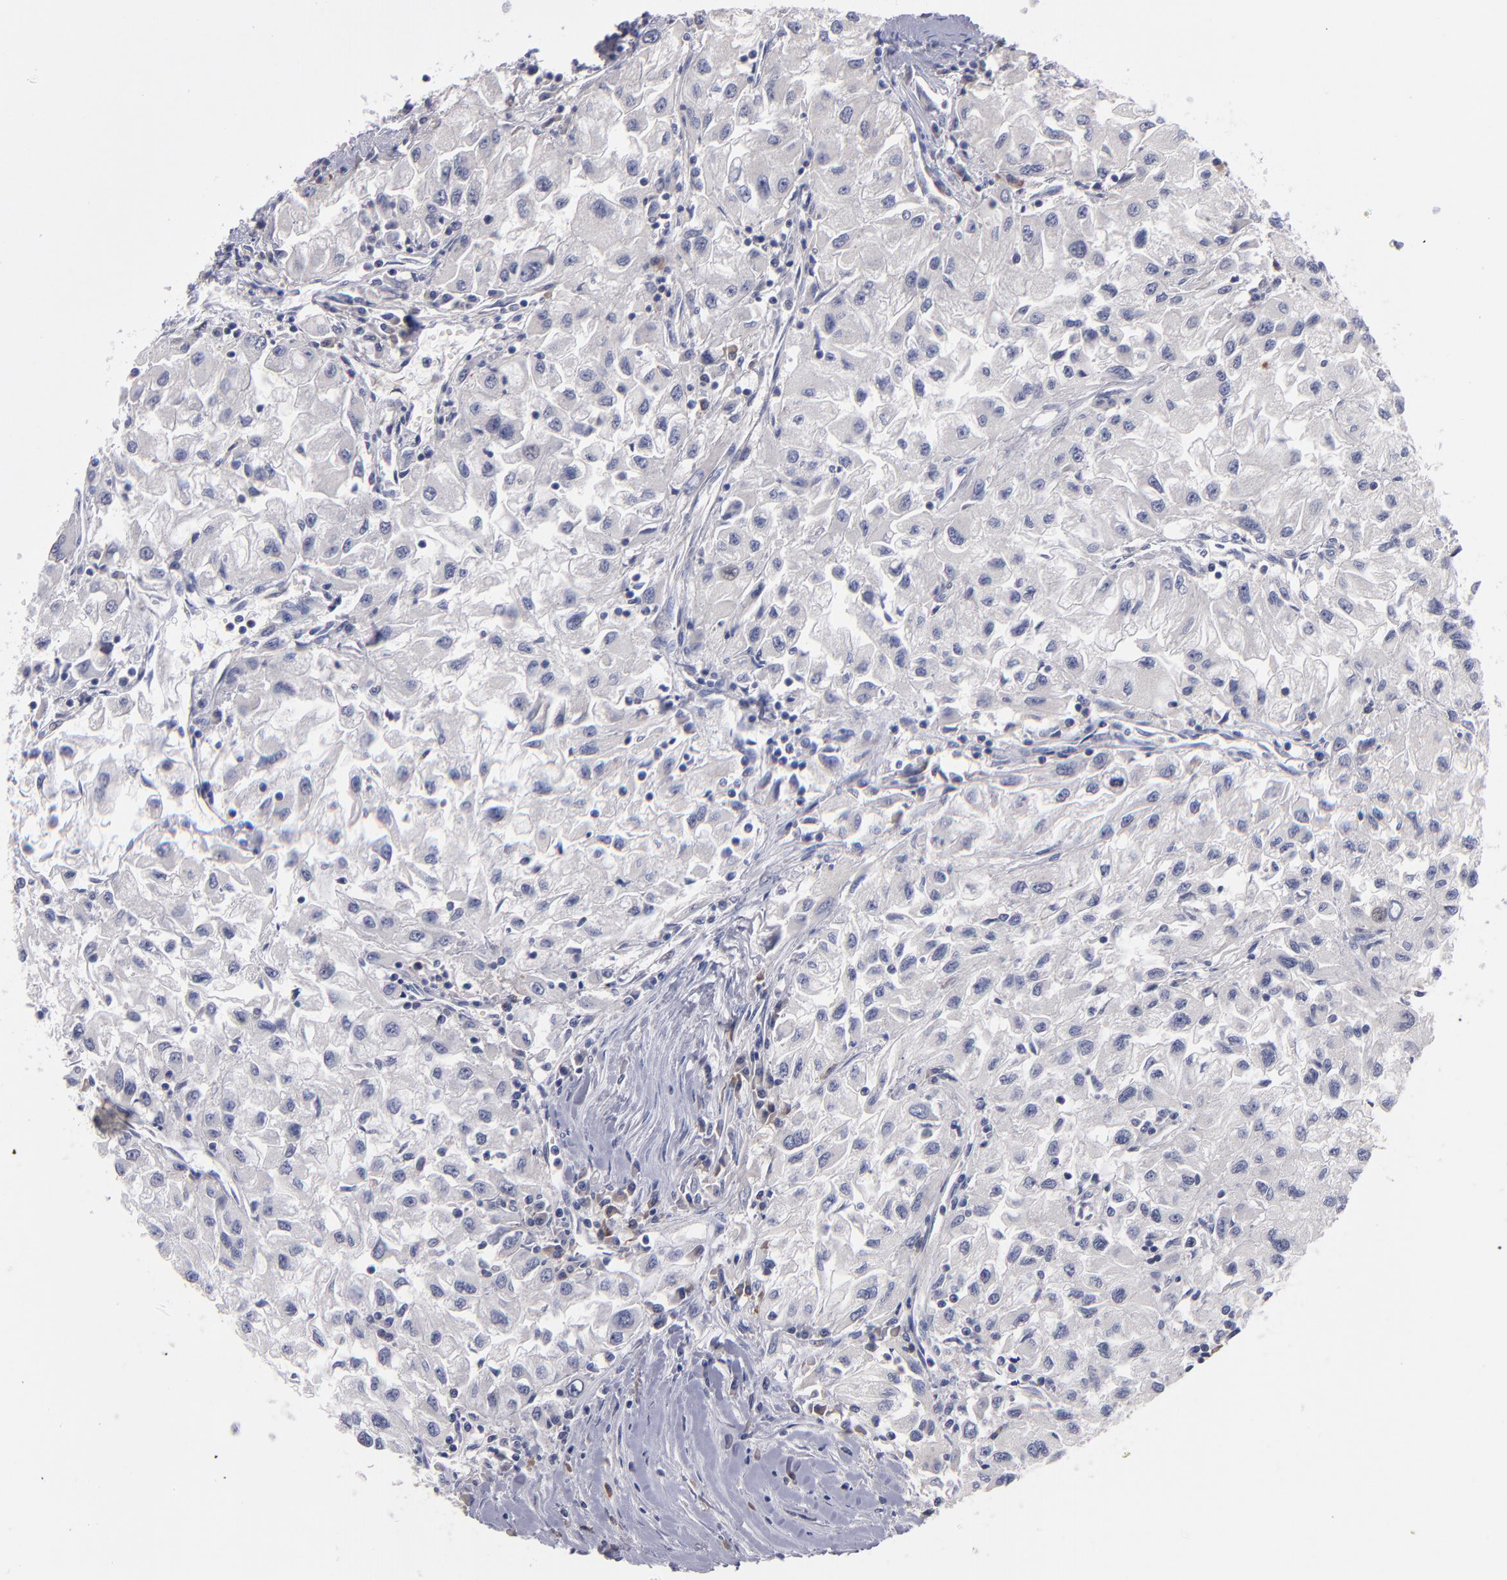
{"staining": {"intensity": "negative", "quantity": "none", "location": "none"}, "tissue": "renal cancer", "cell_type": "Tumor cells", "image_type": "cancer", "snomed": [{"axis": "morphology", "description": "Adenocarcinoma, NOS"}, {"axis": "topography", "description": "Kidney"}], "caption": "DAB immunohistochemical staining of human renal cancer demonstrates no significant staining in tumor cells.", "gene": "EIF3L", "patient": {"sex": "male", "age": 59}}